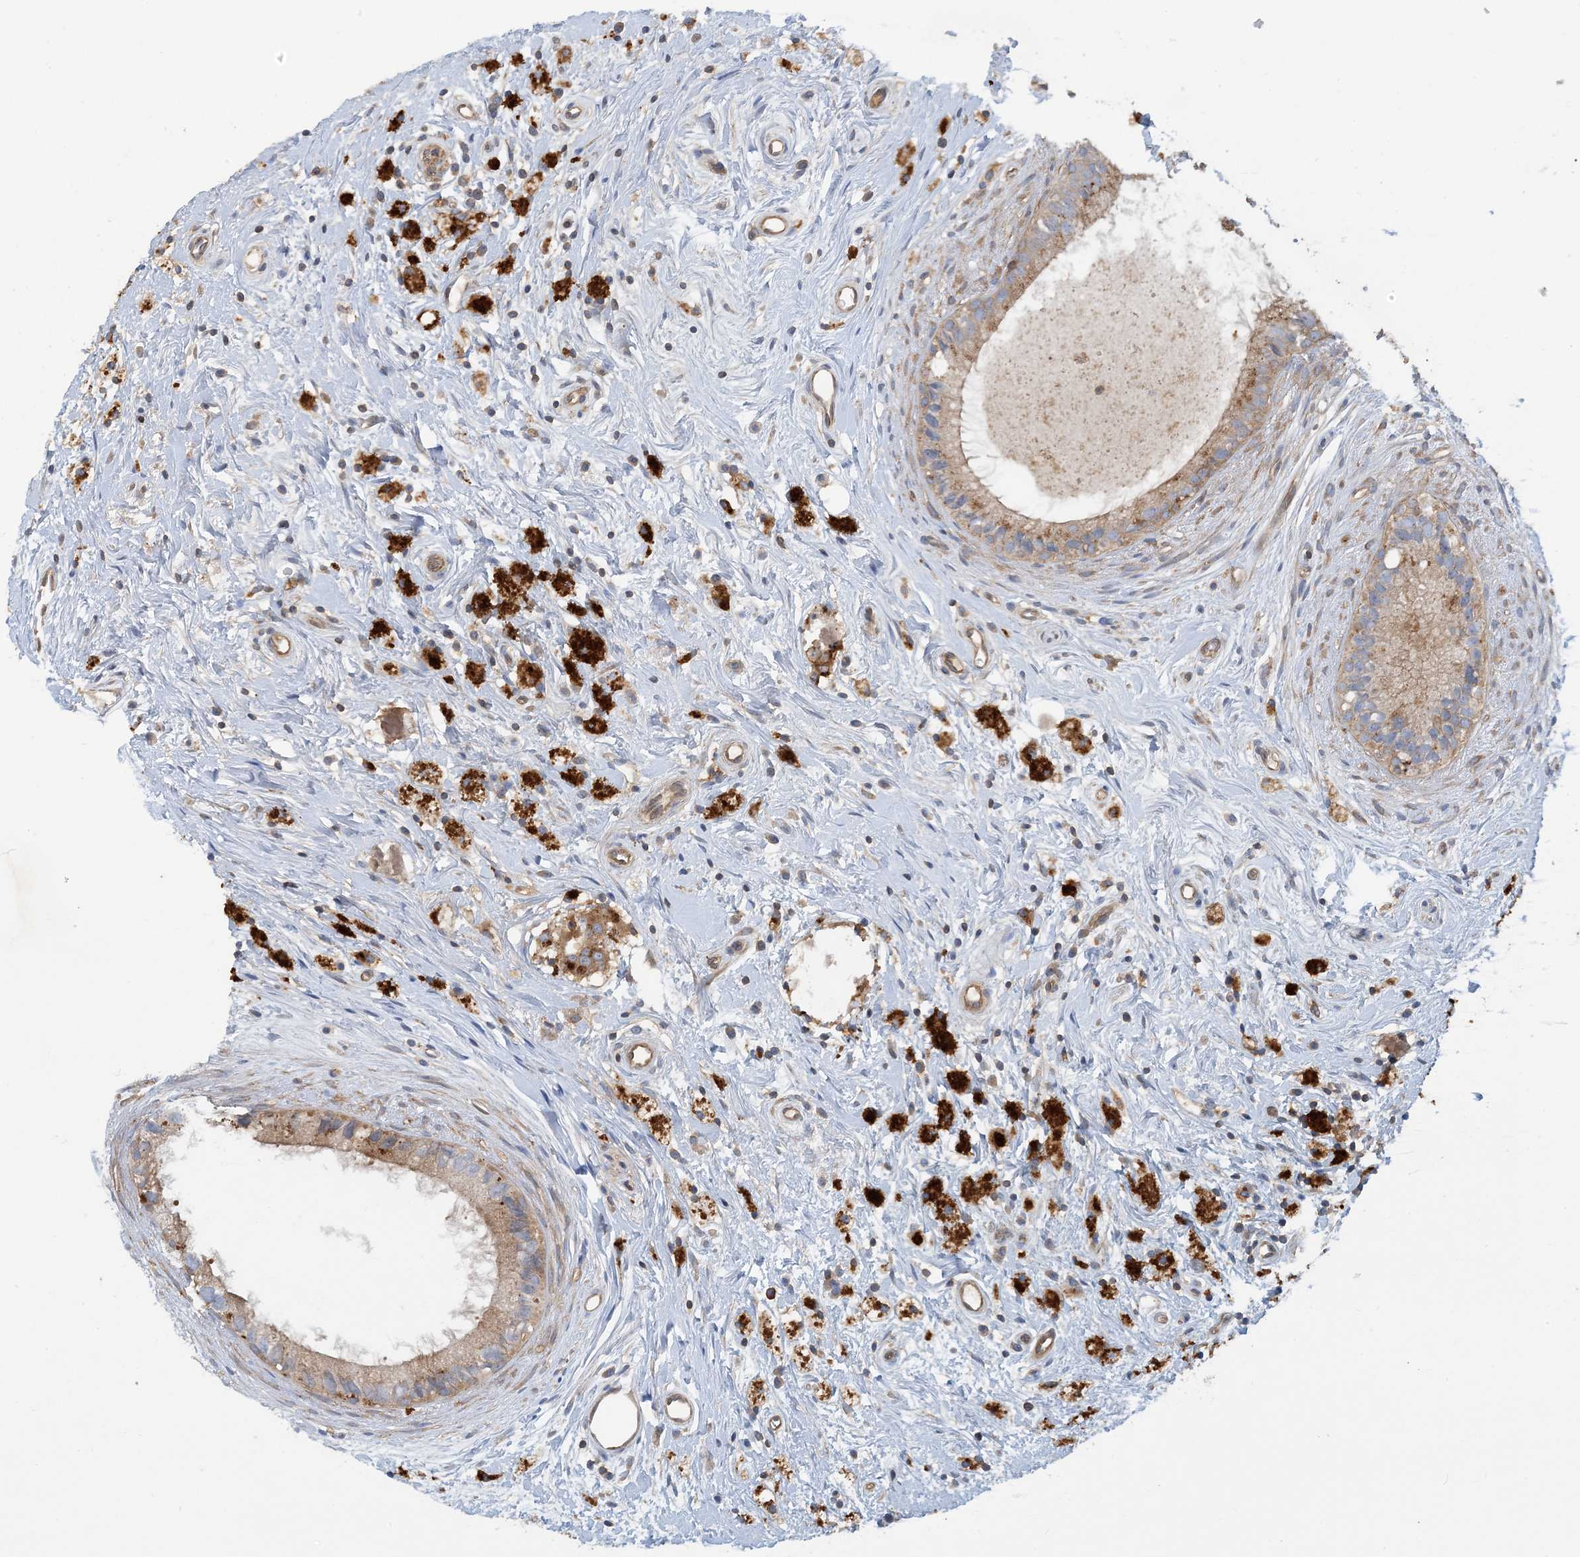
{"staining": {"intensity": "weak", "quantity": ">75%", "location": "cytoplasmic/membranous"}, "tissue": "epididymis", "cell_type": "Glandular cells", "image_type": "normal", "snomed": [{"axis": "morphology", "description": "Normal tissue, NOS"}, {"axis": "topography", "description": "Epididymis"}], "caption": "Weak cytoplasmic/membranous protein staining is present in about >75% of glandular cells in epididymis. (Brightfield microscopy of DAB IHC at high magnification).", "gene": "SFMBT2", "patient": {"sex": "male", "age": 80}}